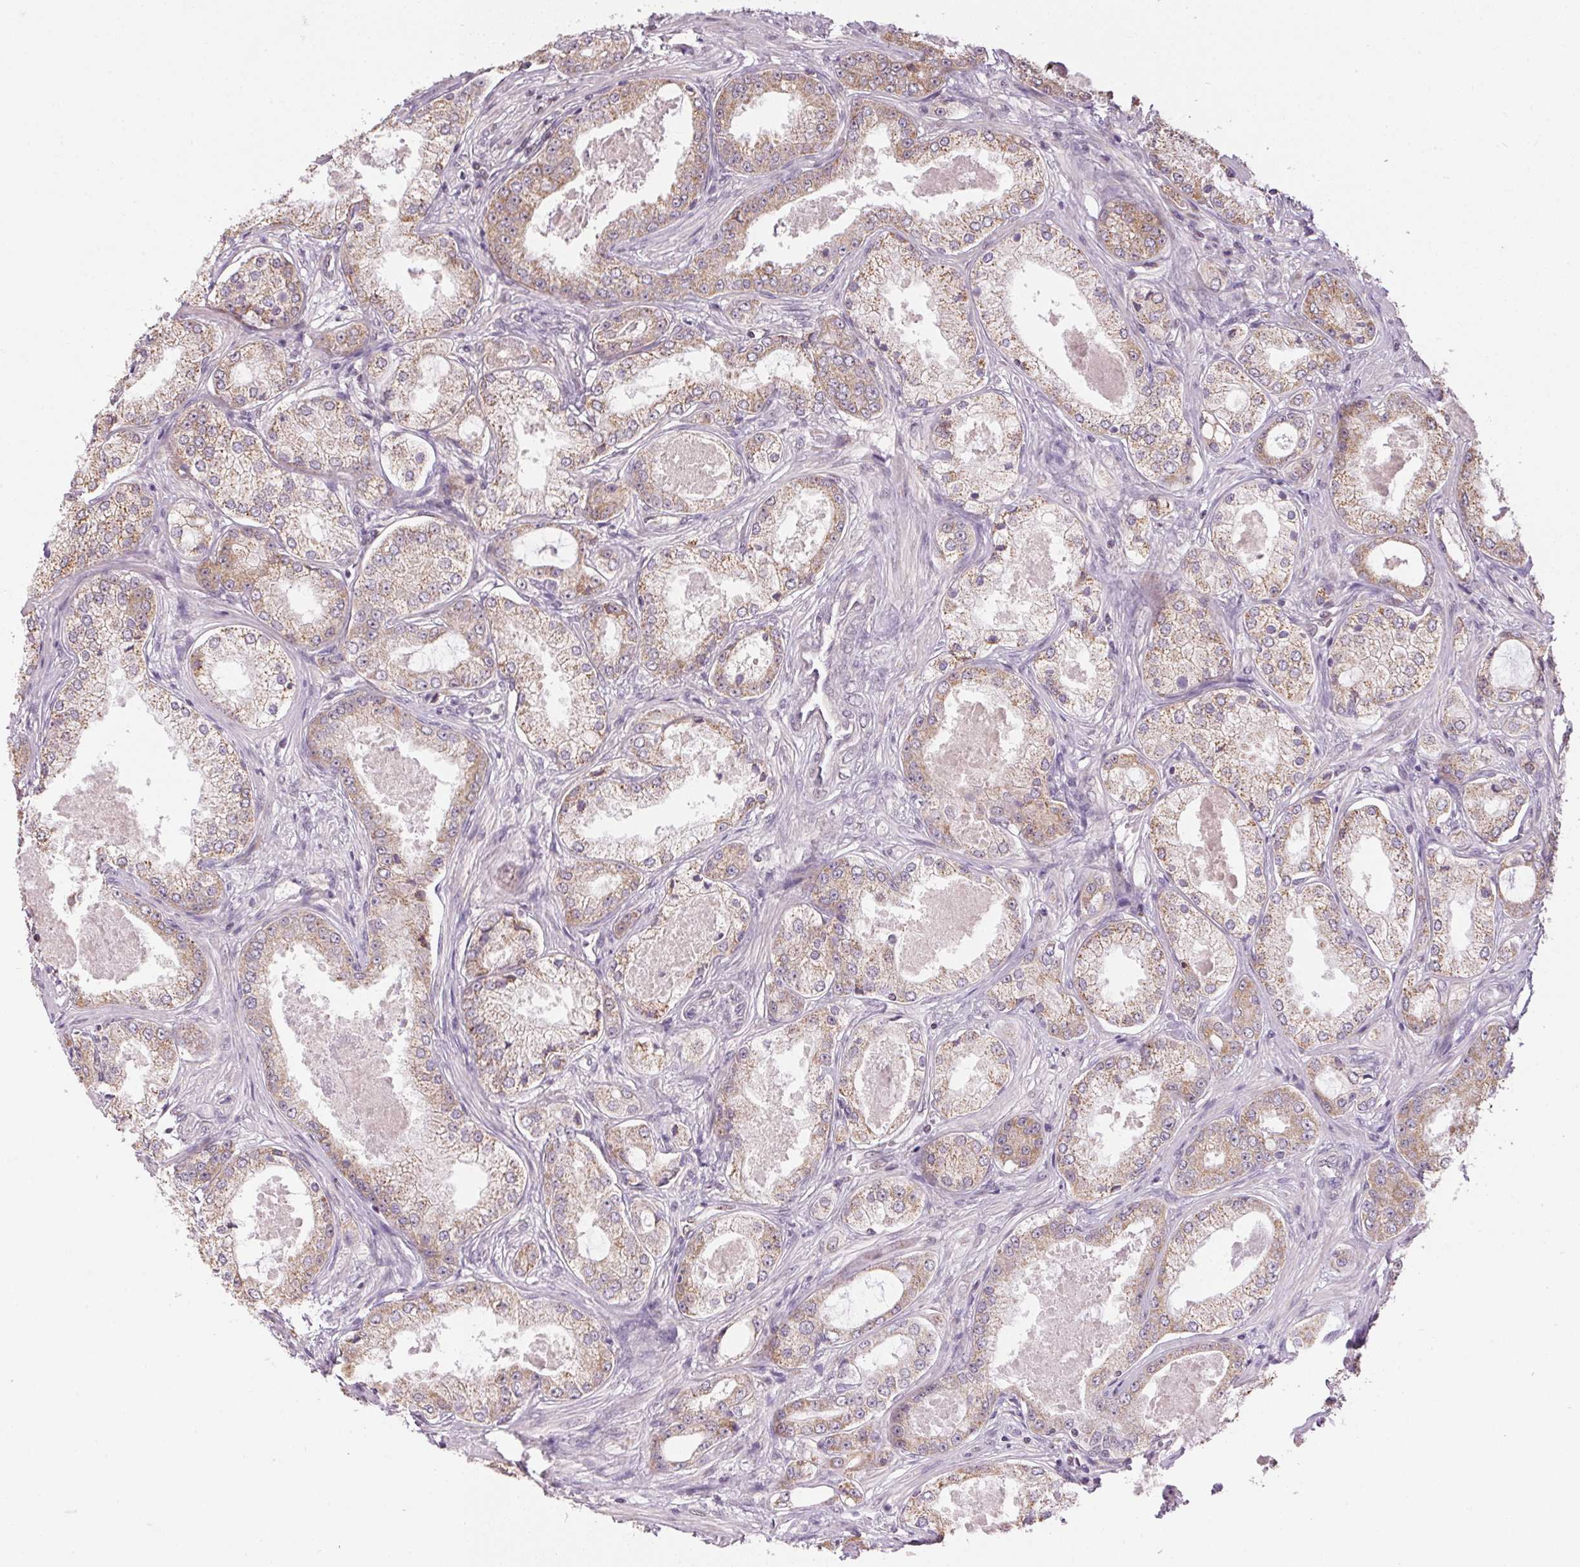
{"staining": {"intensity": "weak", "quantity": ">75%", "location": "cytoplasmic/membranous"}, "tissue": "prostate cancer", "cell_type": "Tumor cells", "image_type": "cancer", "snomed": [{"axis": "morphology", "description": "Adenocarcinoma, Low grade"}, {"axis": "topography", "description": "Prostate"}], "caption": "Brown immunohistochemical staining in prostate cancer (low-grade adenocarcinoma) demonstrates weak cytoplasmic/membranous positivity in approximately >75% of tumor cells. (Brightfield microscopy of DAB IHC at high magnification).", "gene": "SC5D", "patient": {"sex": "male", "age": 68}}